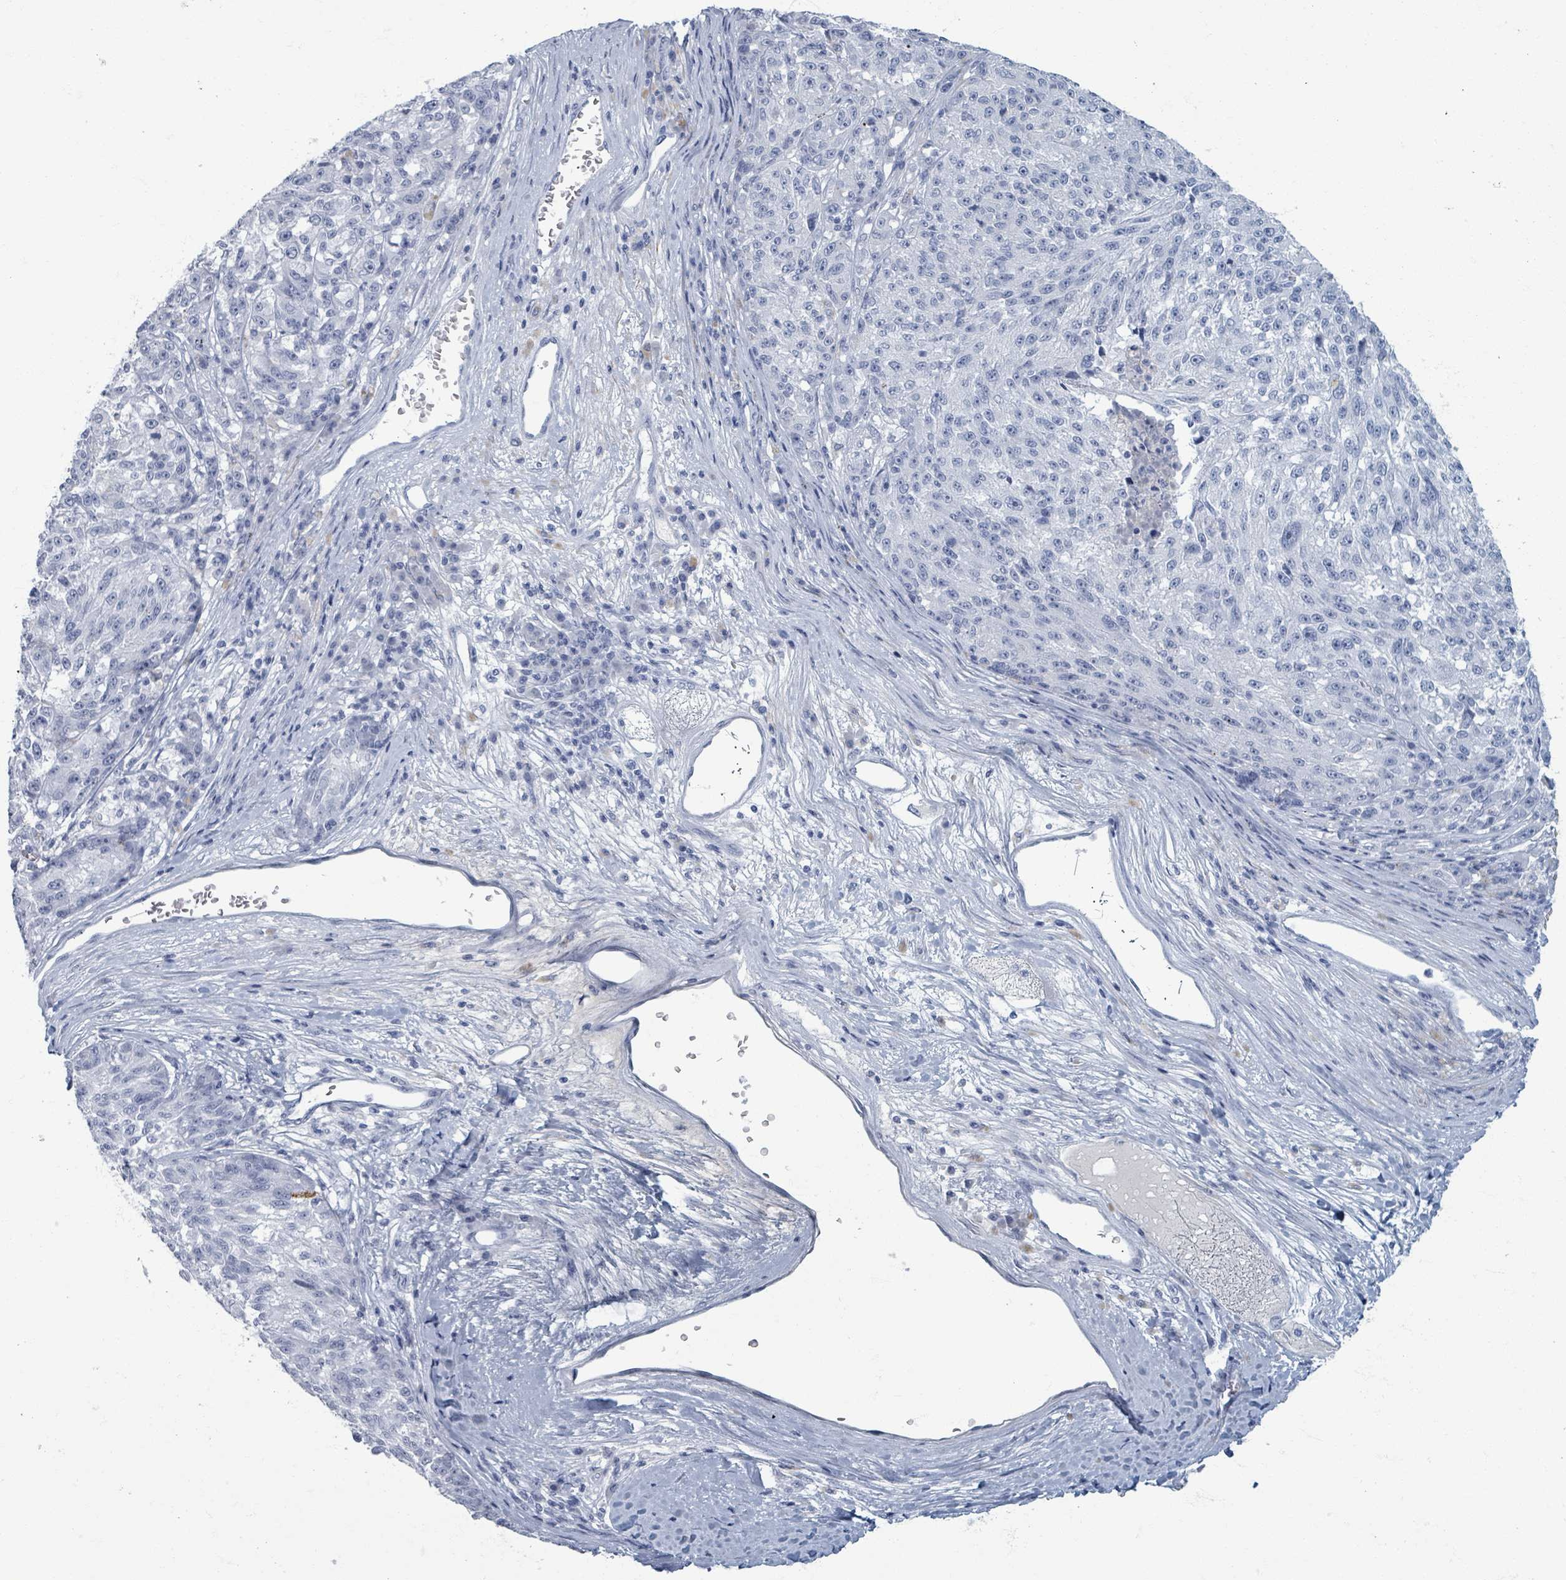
{"staining": {"intensity": "negative", "quantity": "none", "location": "none"}, "tissue": "melanoma", "cell_type": "Tumor cells", "image_type": "cancer", "snomed": [{"axis": "morphology", "description": "Malignant melanoma, NOS"}, {"axis": "topography", "description": "Skin"}], "caption": "Protein analysis of malignant melanoma exhibits no significant staining in tumor cells.", "gene": "TAS2R1", "patient": {"sex": "male", "age": 53}}